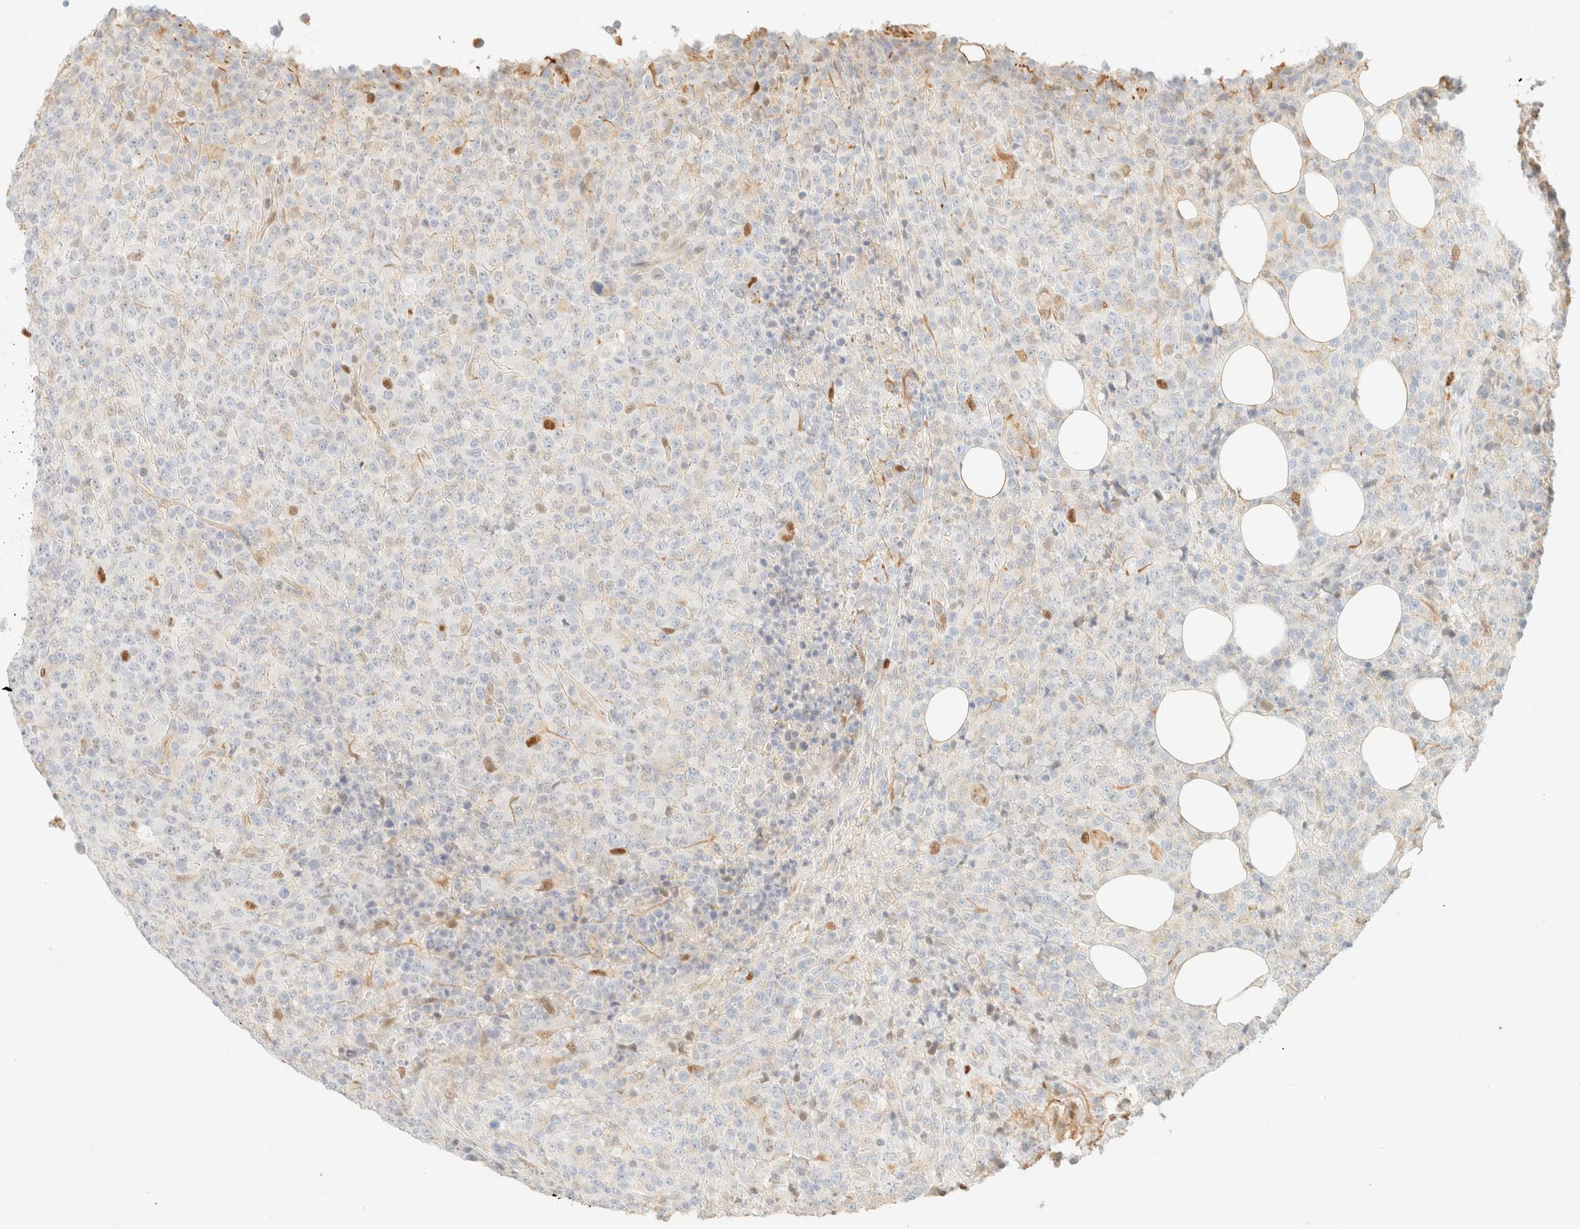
{"staining": {"intensity": "negative", "quantity": "none", "location": "none"}, "tissue": "lymphoma", "cell_type": "Tumor cells", "image_type": "cancer", "snomed": [{"axis": "morphology", "description": "Malignant lymphoma, non-Hodgkin's type, High grade"}, {"axis": "topography", "description": "Lymph node"}], "caption": "Human lymphoma stained for a protein using IHC displays no positivity in tumor cells.", "gene": "ZSCAN18", "patient": {"sex": "male", "age": 13}}